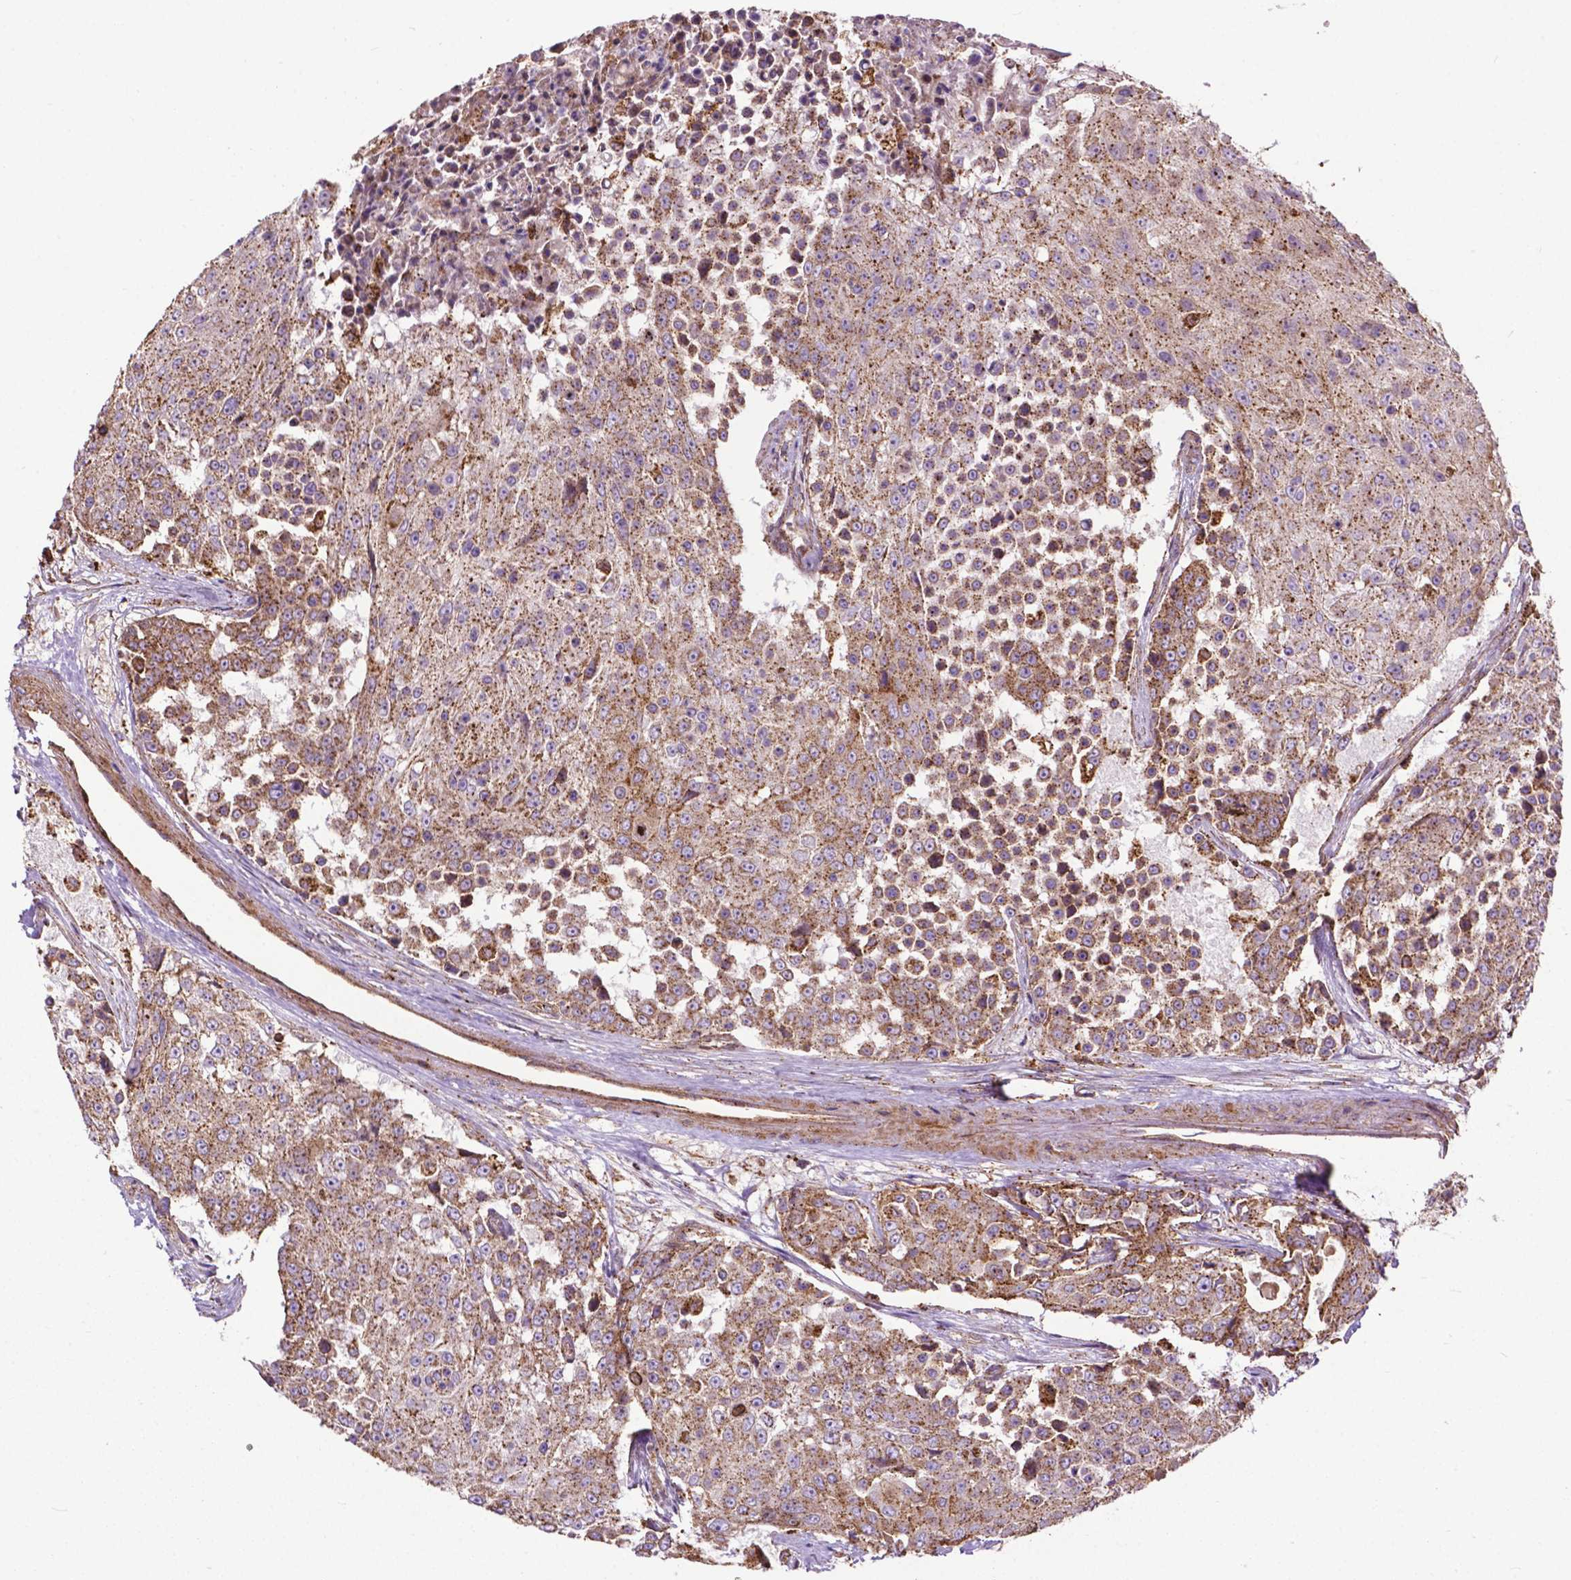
{"staining": {"intensity": "moderate", "quantity": ">75%", "location": "cytoplasmic/membranous"}, "tissue": "urothelial cancer", "cell_type": "Tumor cells", "image_type": "cancer", "snomed": [{"axis": "morphology", "description": "Urothelial carcinoma, High grade"}, {"axis": "topography", "description": "Urinary bladder"}], "caption": "Urothelial cancer stained with a protein marker exhibits moderate staining in tumor cells.", "gene": "CHMP4A", "patient": {"sex": "female", "age": 63}}